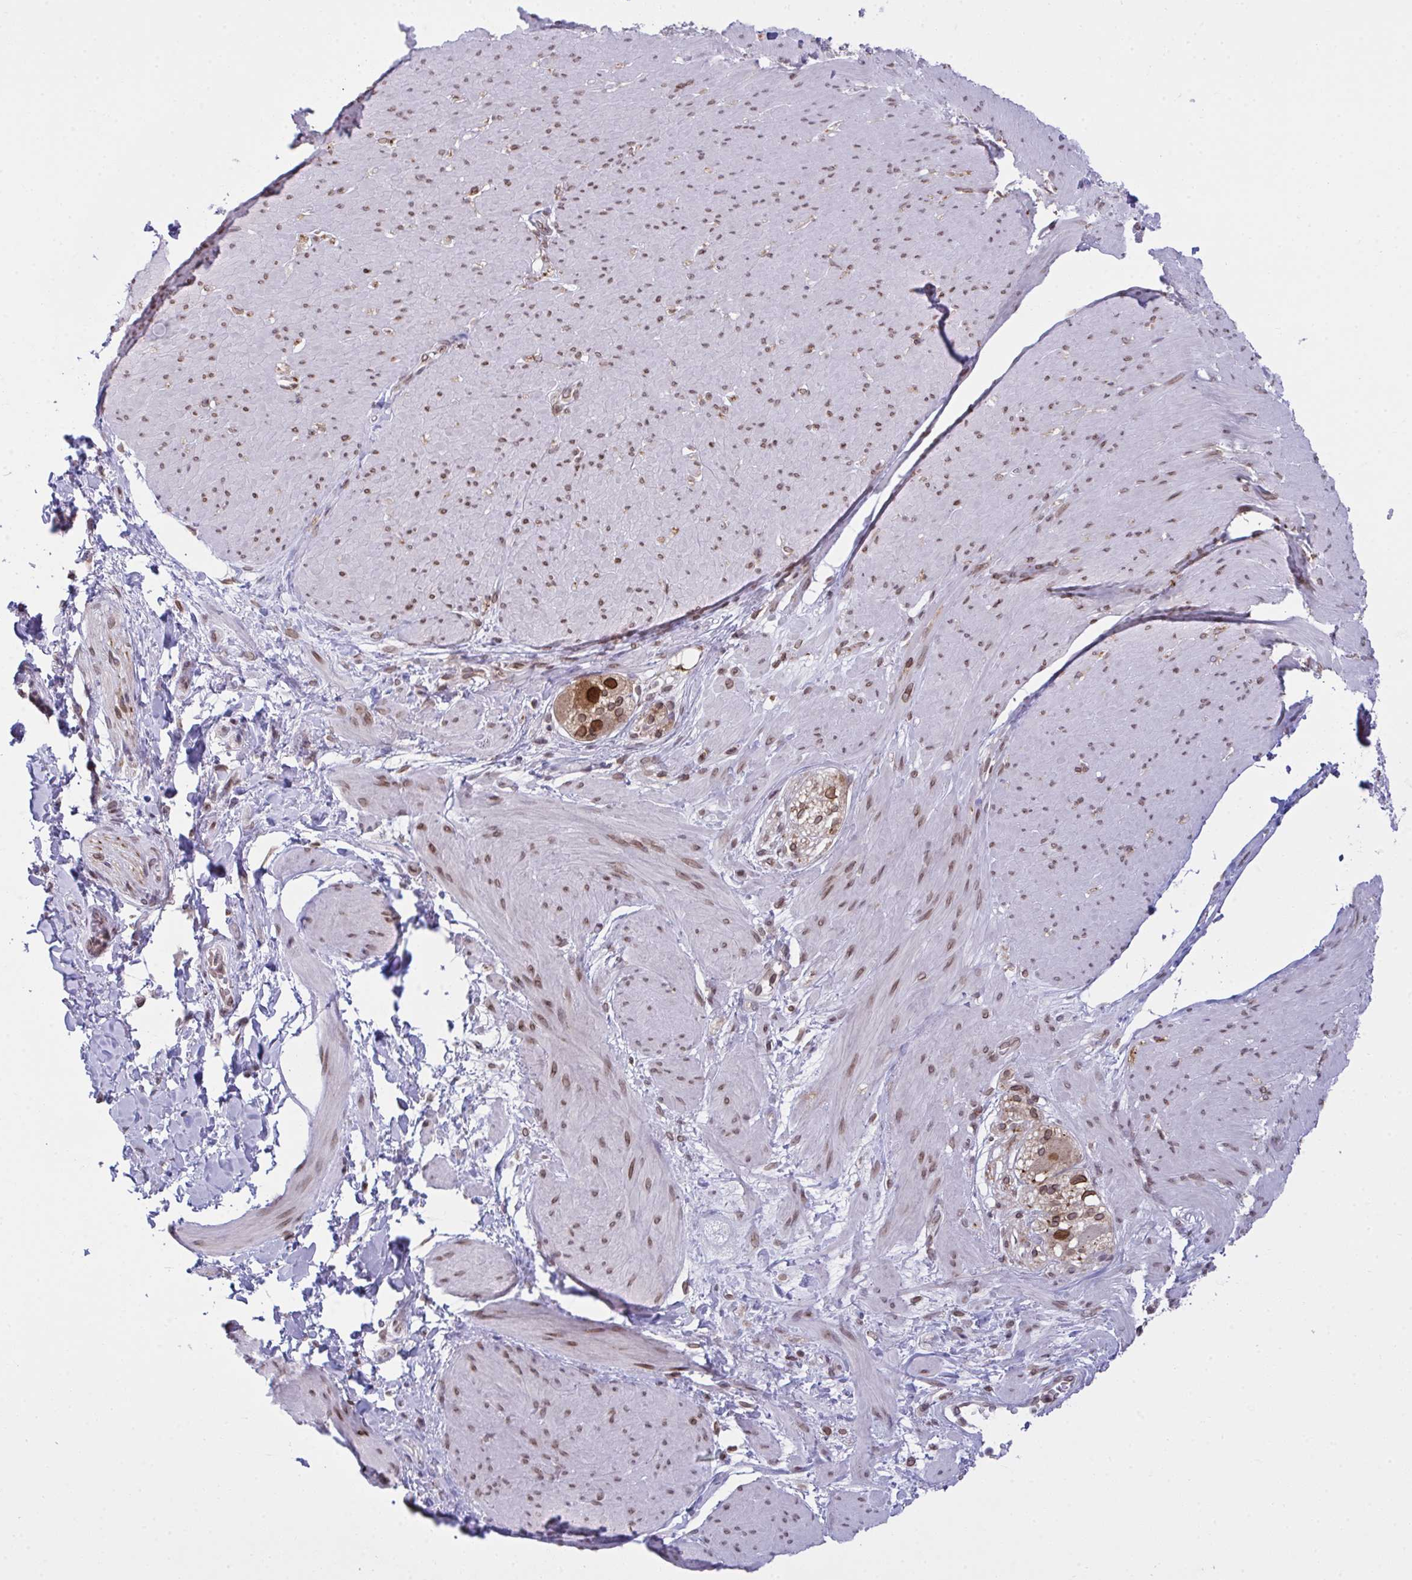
{"staining": {"intensity": "moderate", "quantity": "25%-75%", "location": "cytoplasmic/membranous,nuclear"}, "tissue": "smooth muscle", "cell_type": "Smooth muscle cells", "image_type": "normal", "snomed": [{"axis": "morphology", "description": "Normal tissue, NOS"}, {"axis": "topography", "description": "Smooth muscle"}, {"axis": "topography", "description": "Rectum"}], "caption": "Protein staining of normal smooth muscle shows moderate cytoplasmic/membranous,nuclear expression in about 25%-75% of smooth muscle cells.", "gene": "RANBP2", "patient": {"sex": "male", "age": 53}}